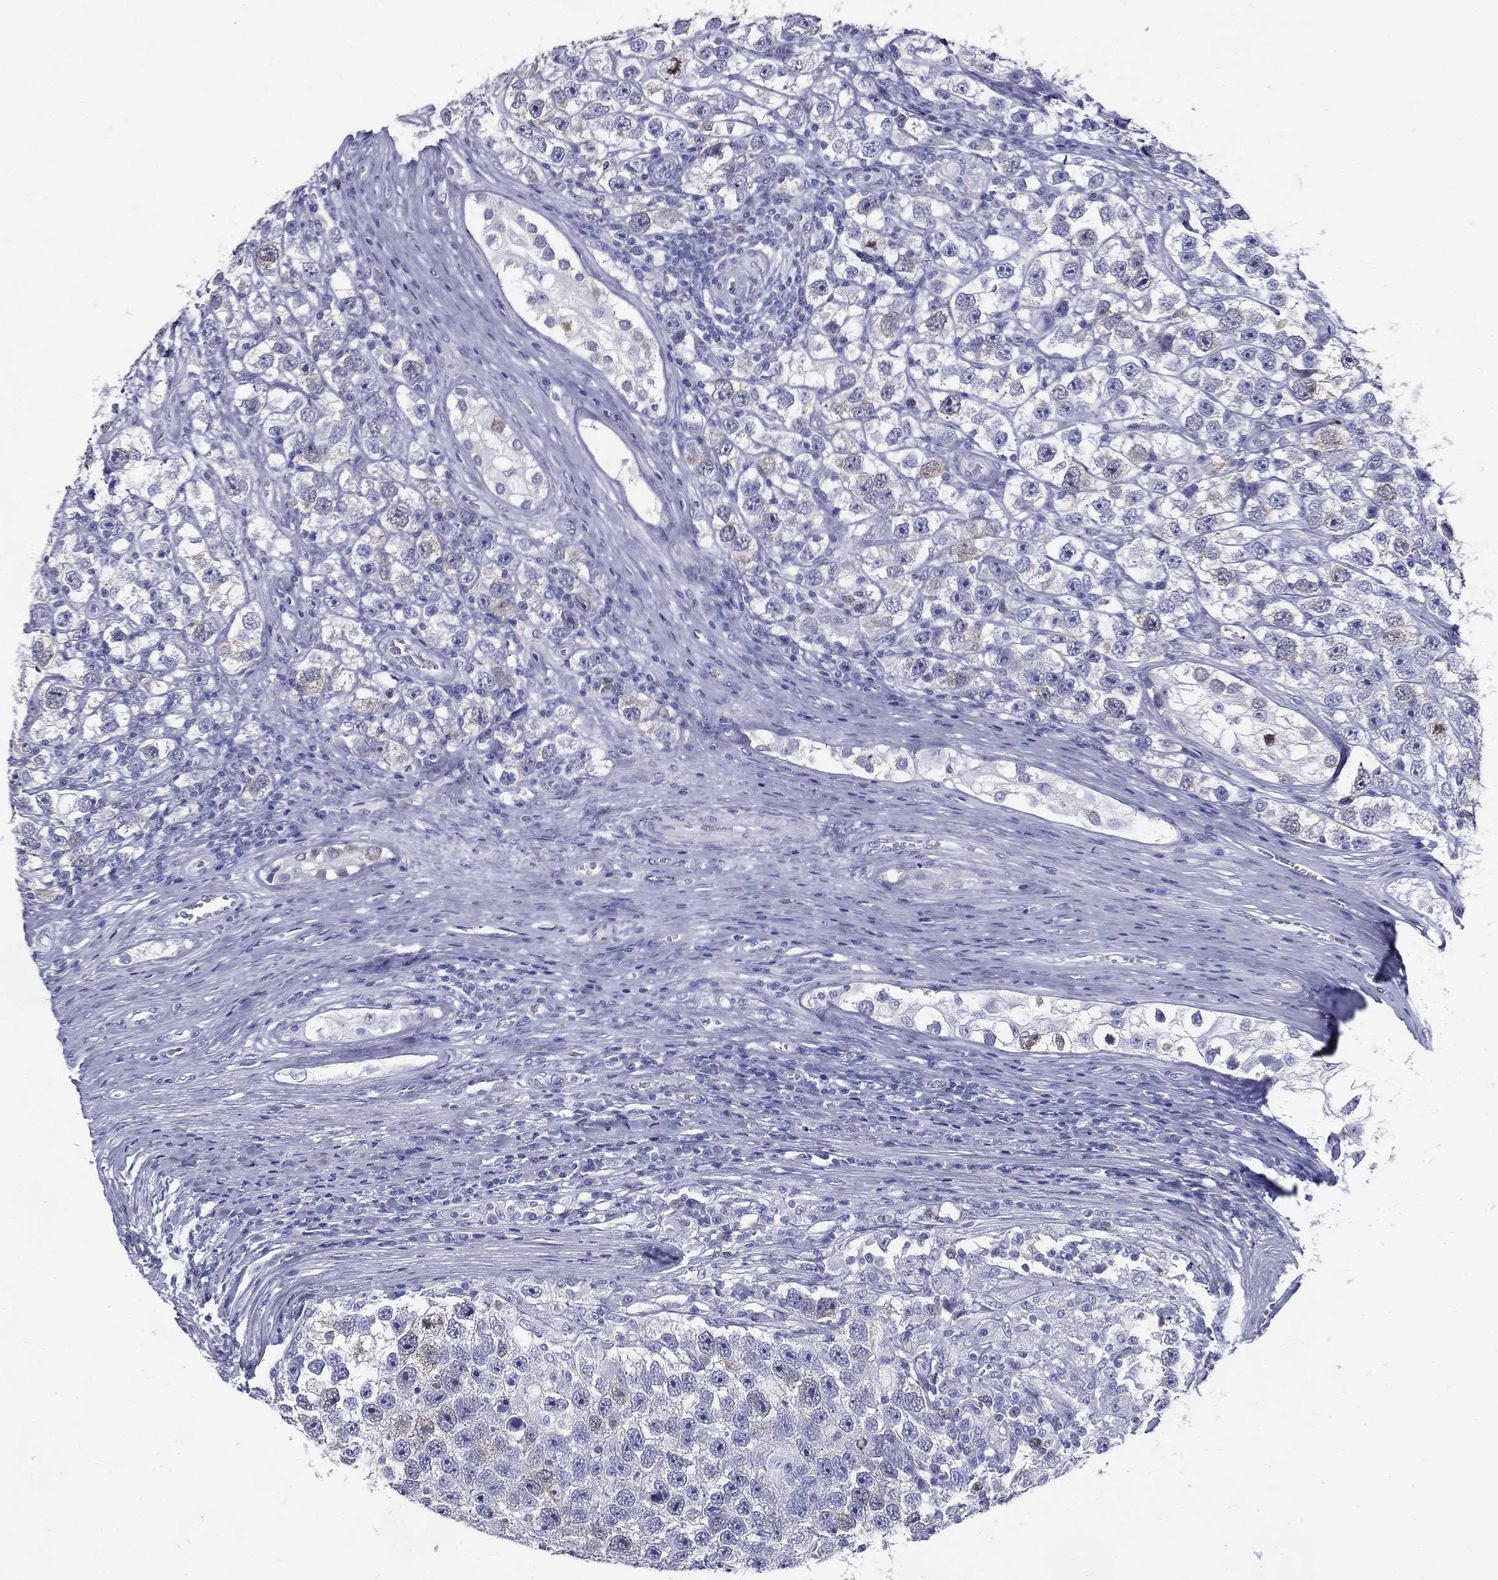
{"staining": {"intensity": "negative", "quantity": "none", "location": "none"}, "tissue": "testis cancer", "cell_type": "Tumor cells", "image_type": "cancer", "snomed": [{"axis": "morphology", "description": "Seminoma, NOS"}, {"axis": "topography", "description": "Testis"}], "caption": "Tumor cells are negative for protein expression in human testis cancer (seminoma).", "gene": "KIF2C", "patient": {"sex": "male", "age": 26}}